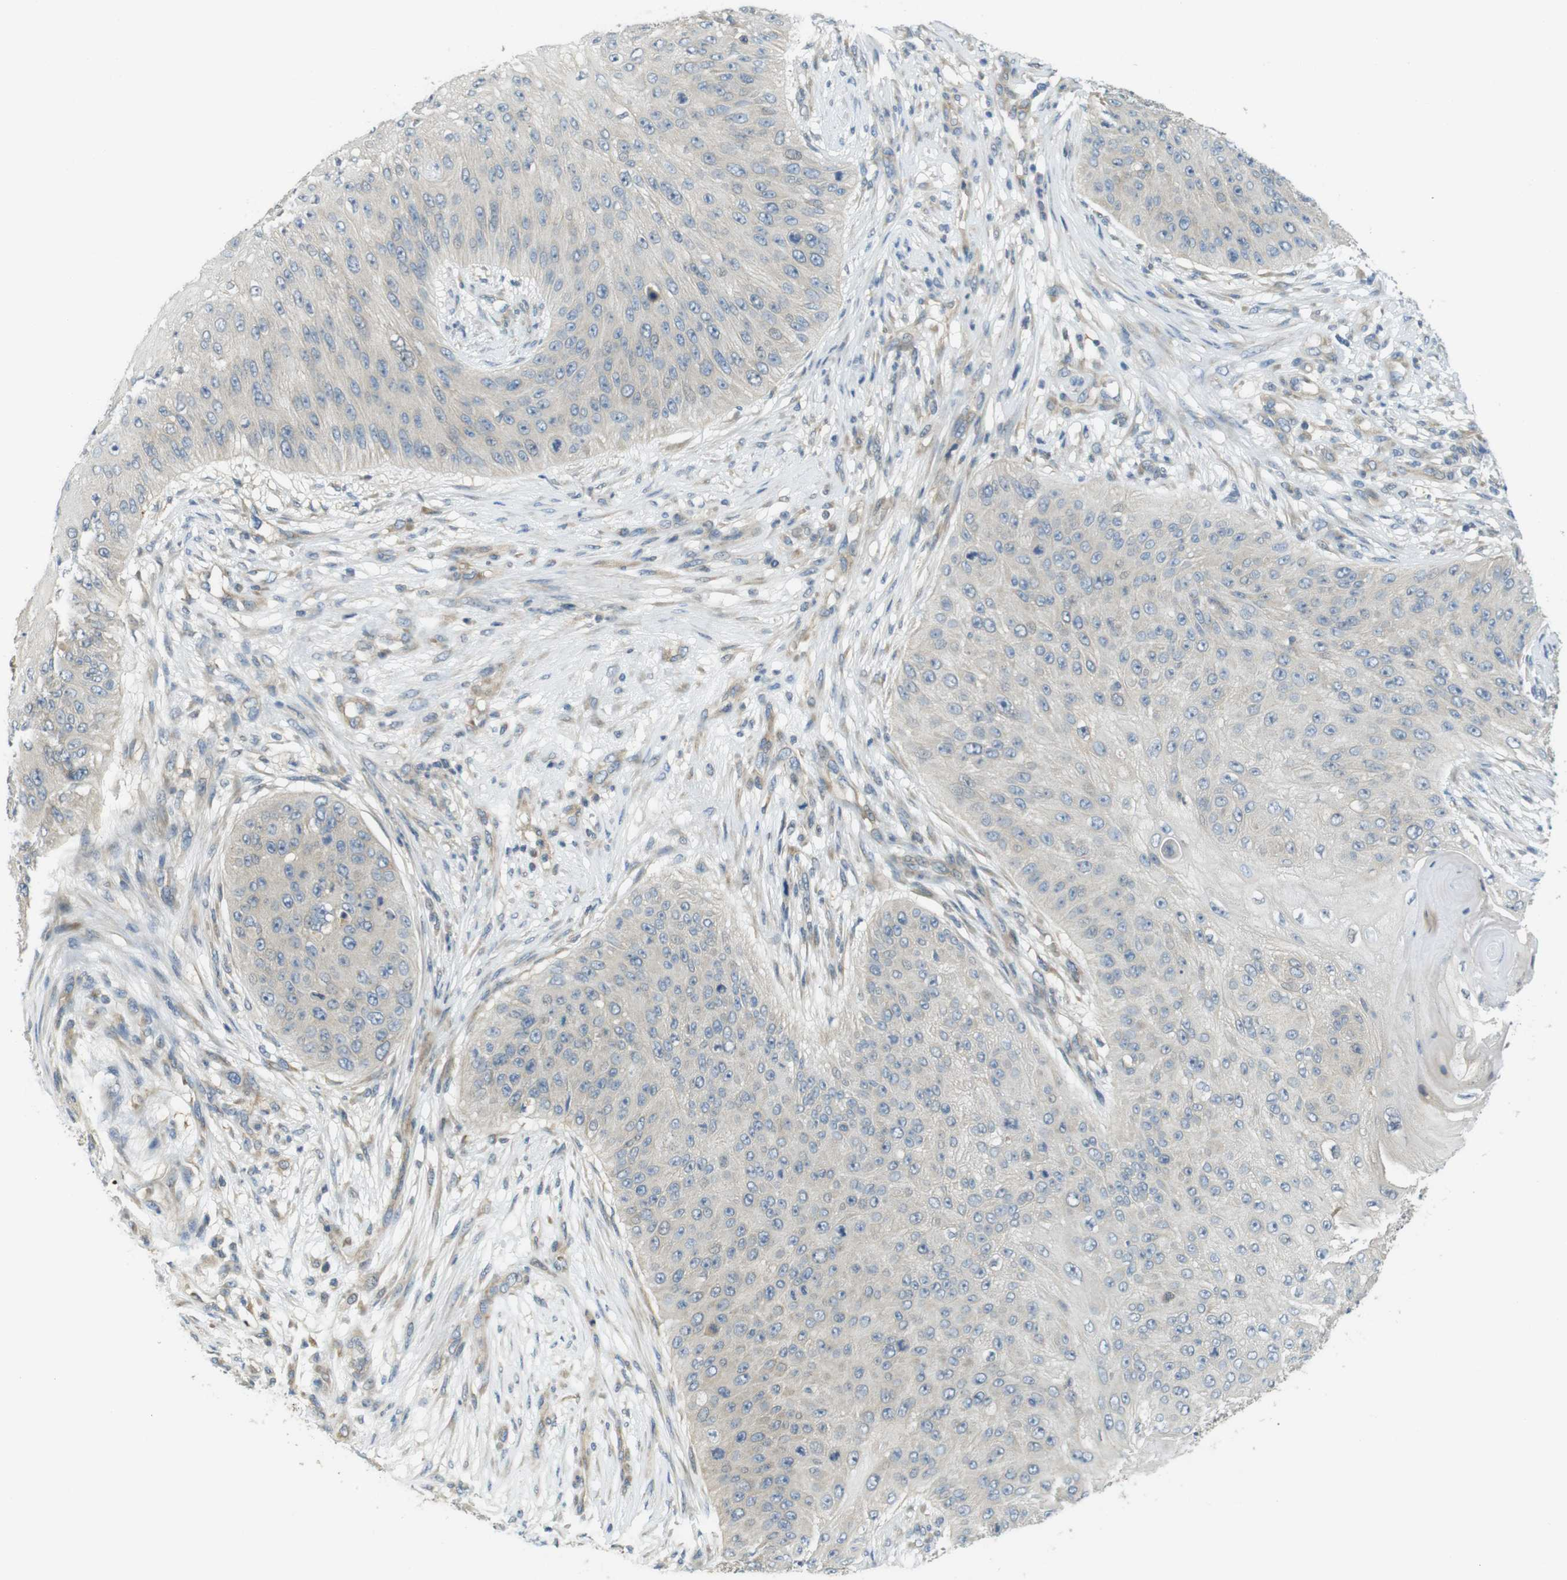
{"staining": {"intensity": "weak", "quantity": "<25%", "location": "cytoplasmic/membranous"}, "tissue": "skin cancer", "cell_type": "Tumor cells", "image_type": "cancer", "snomed": [{"axis": "morphology", "description": "Squamous cell carcinoma, NOS"}, {"axis": "topography", "description": "Skin"}], "caption": "Immunohistochemistry photomicrograph of human skin cancer (squamous cell carcinoma) stained for a protein (brown), which exhibits no positivity in tumor cells. (DAB IHC with hematoxylin counter stain).", "gene": "ABHD15", "patient": {"sex": "female", "age": 80}}